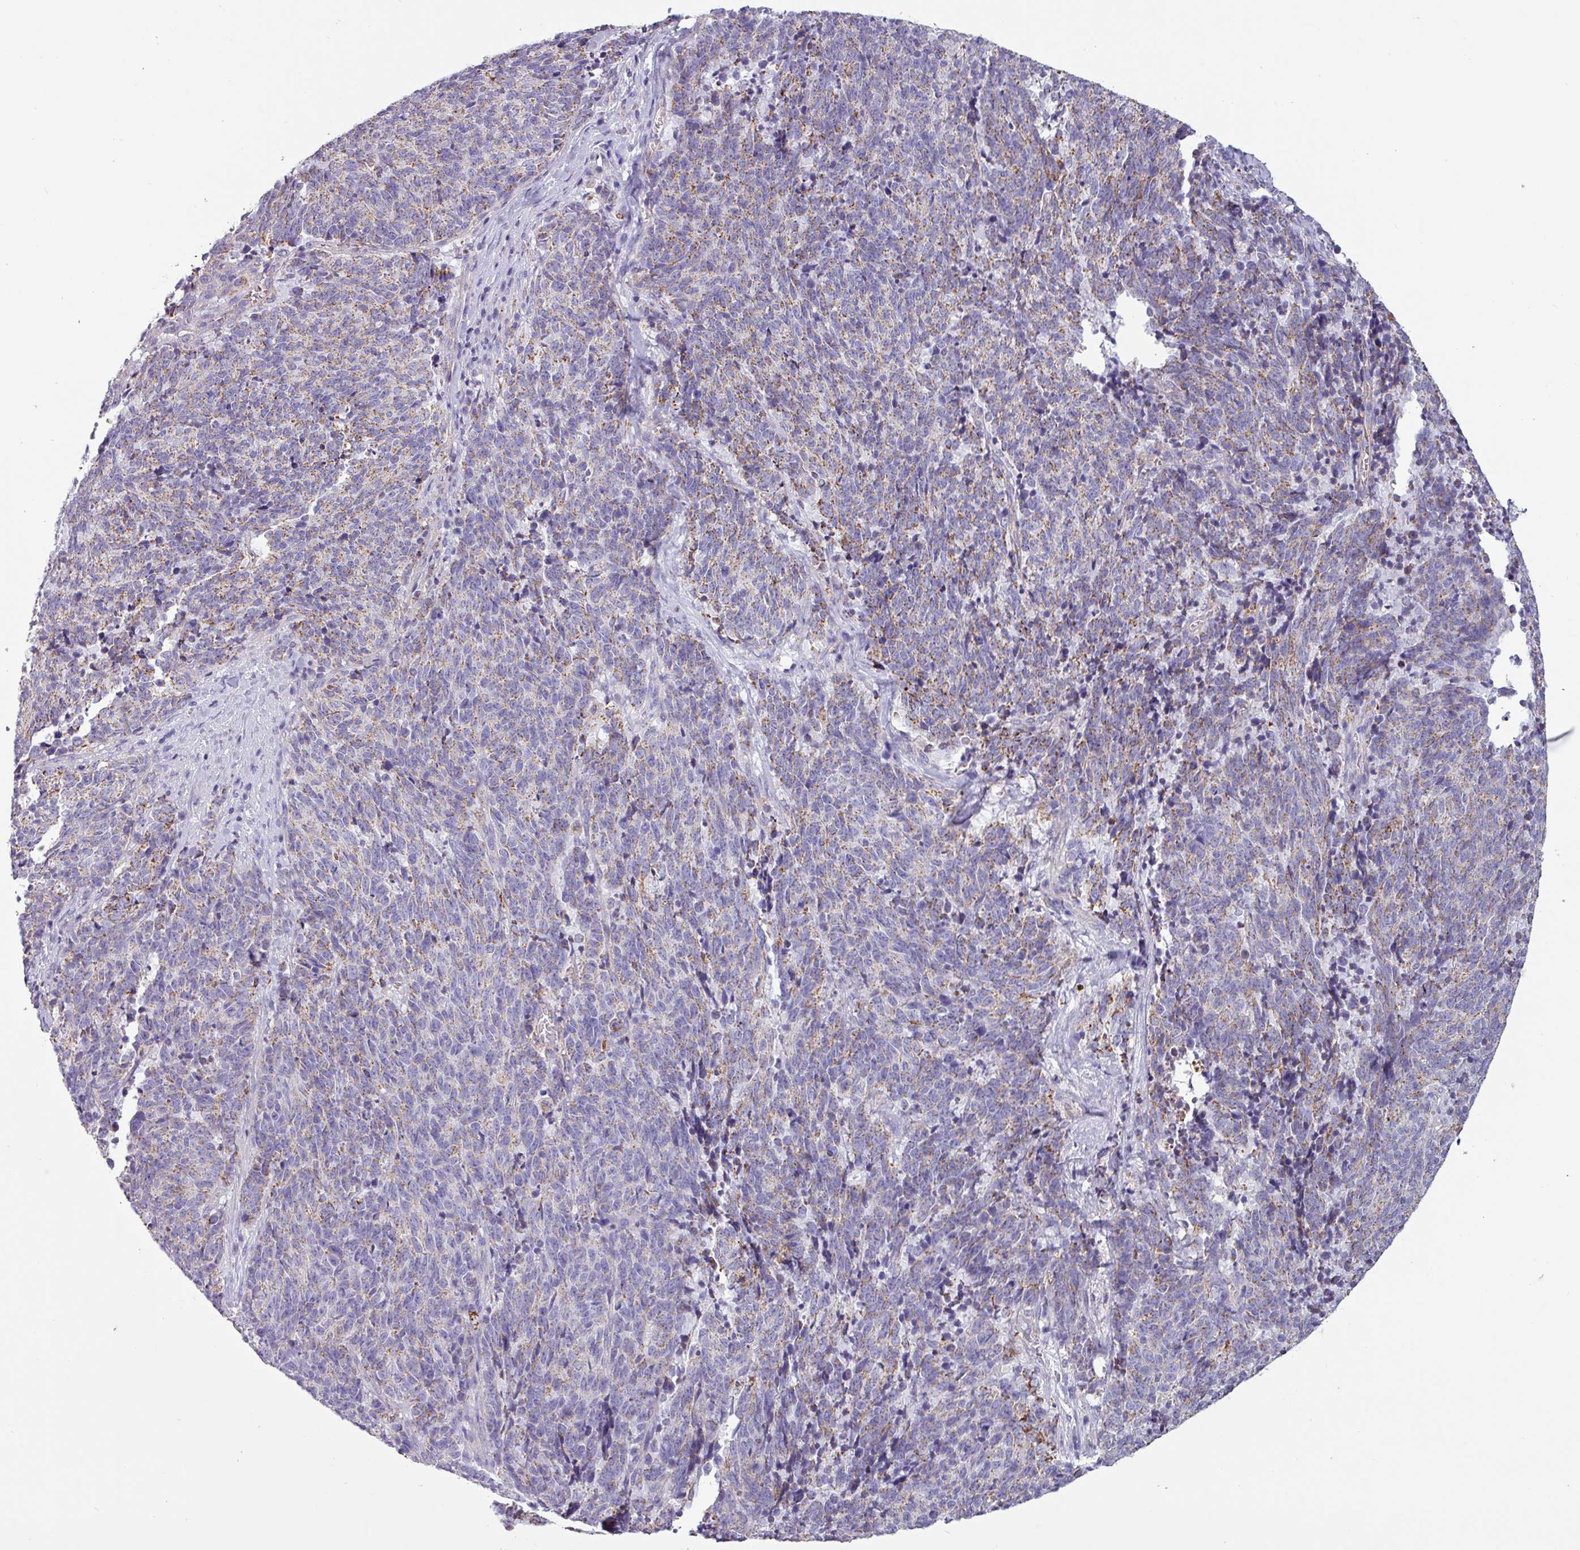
{"staining": {"intensity": "moderate", "quantity": "25%-75%", "location": "cytoplasmic/membranous"}, "tissue": "cervical cancer", "cell_type": "Tumor cells", "image_type": "cancer", "snomed": [{"axis": "morphology", "description": "Squamous cell carcinoma, NOS"}, {"axis": "topography", "description": "Cervix"}], "caption": "Tumor cells reveal medium levels of moderate cytoplasmic/membranous positivity in about 25%-75% of cells in human cervical cancer.", "gene": "CAMK1", "patient": {"sex": "female", "age": 29}}